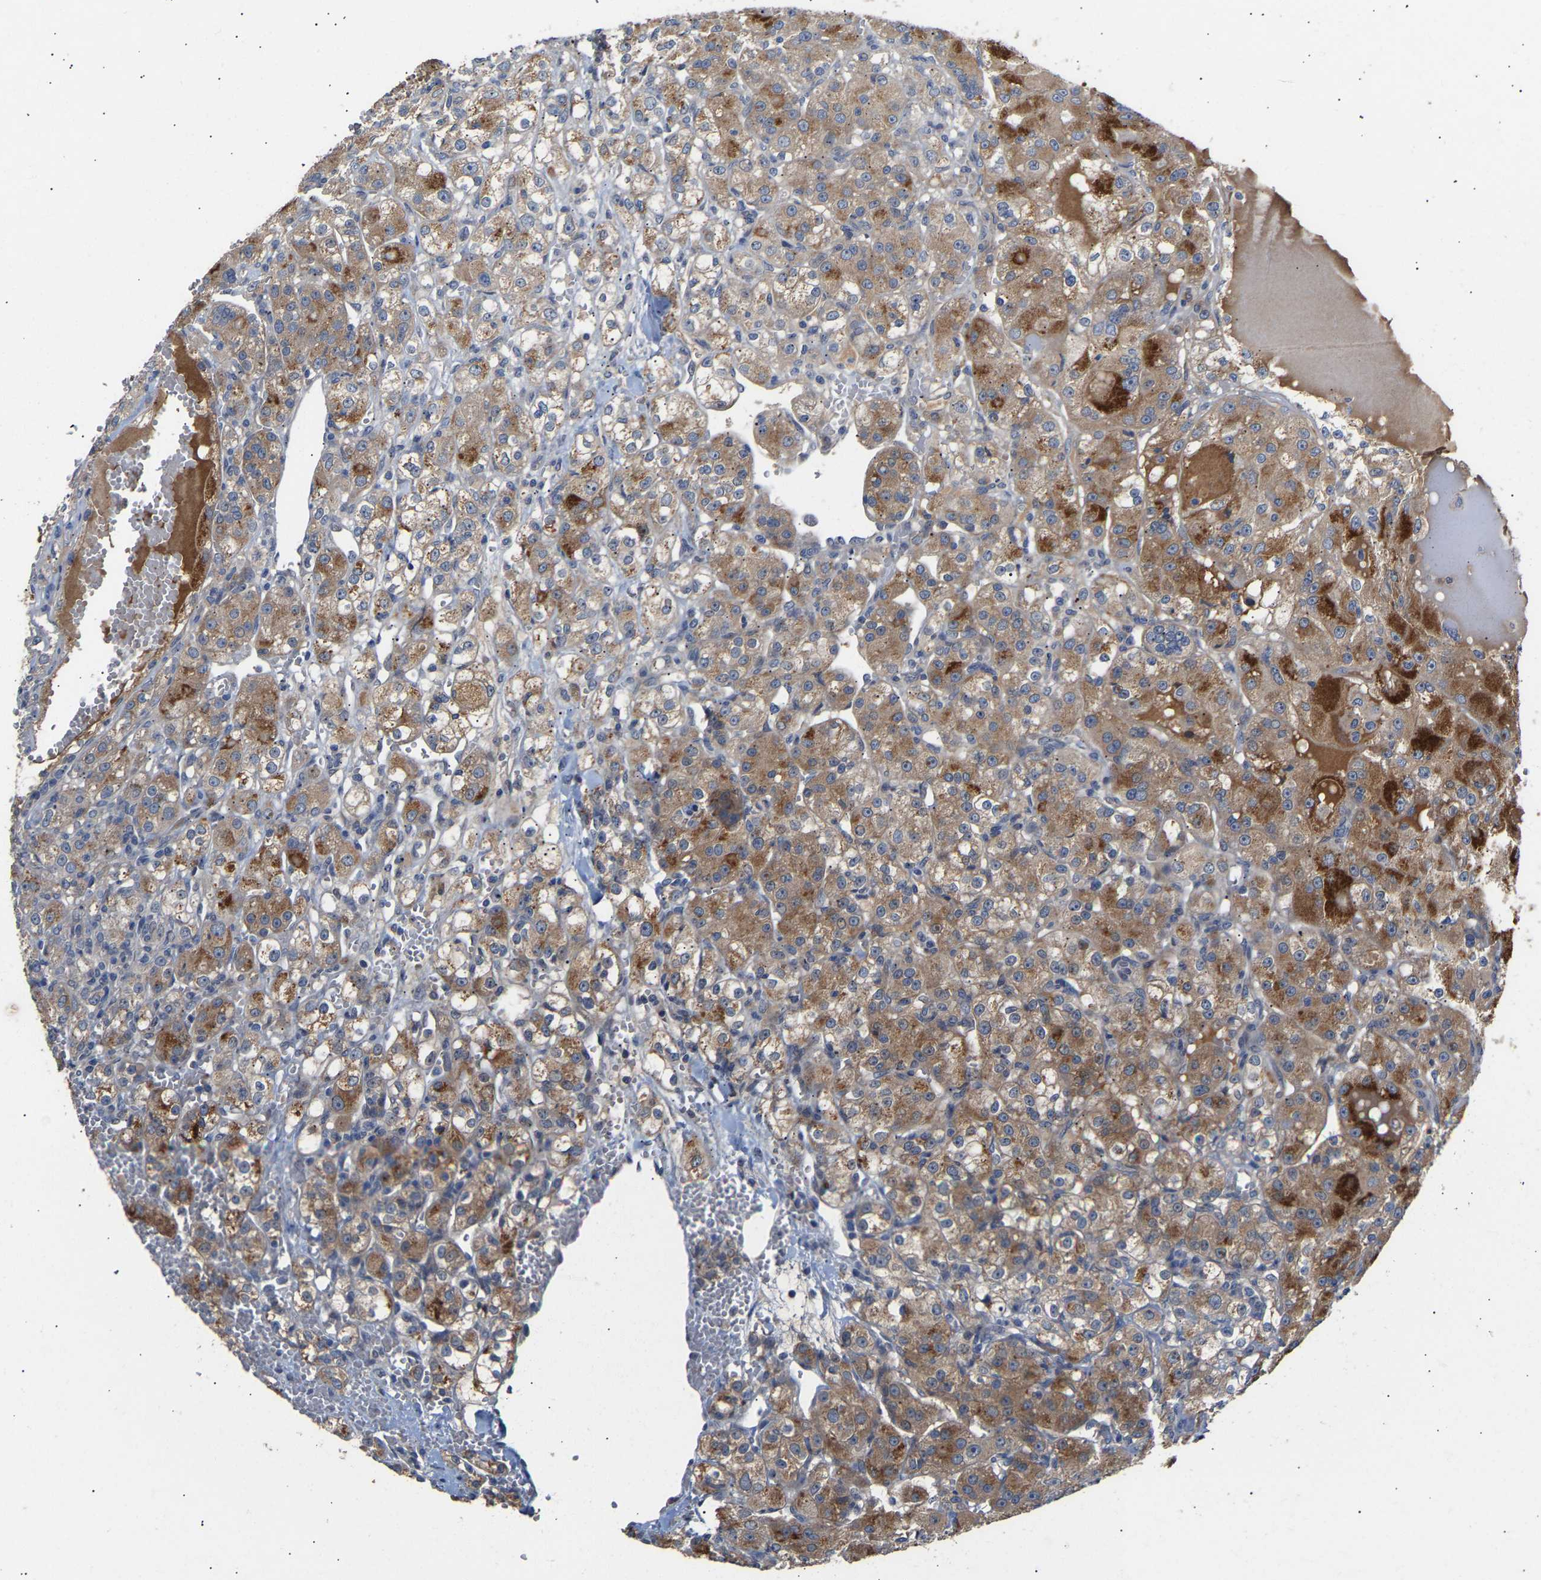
{"staining": {"intensity": "moderate", "quantity": ">75%", "location": "cytoplasmic/membranous"}, "tissue": "renal cancer", "cell_type": "Tumor cells", "image_type": "cancer", "snomed": [{"axis": "morphology", "description": "Normal tissue, NOS"}, {"axis": "morphology", "description": "Adenocarcinoma, NOS"}, {"axis": "topography", "description": "Kidney"}], "caption": "IHC (DAB (3,3'-diaminobenzidine)) staining of adenocarcinoma (renal) displays moderate cytoplasmic/membranous protein staining in about >75% of tumor cells.", "gene": "KASH5", "patient": {"sex": "male", "age": 61}}